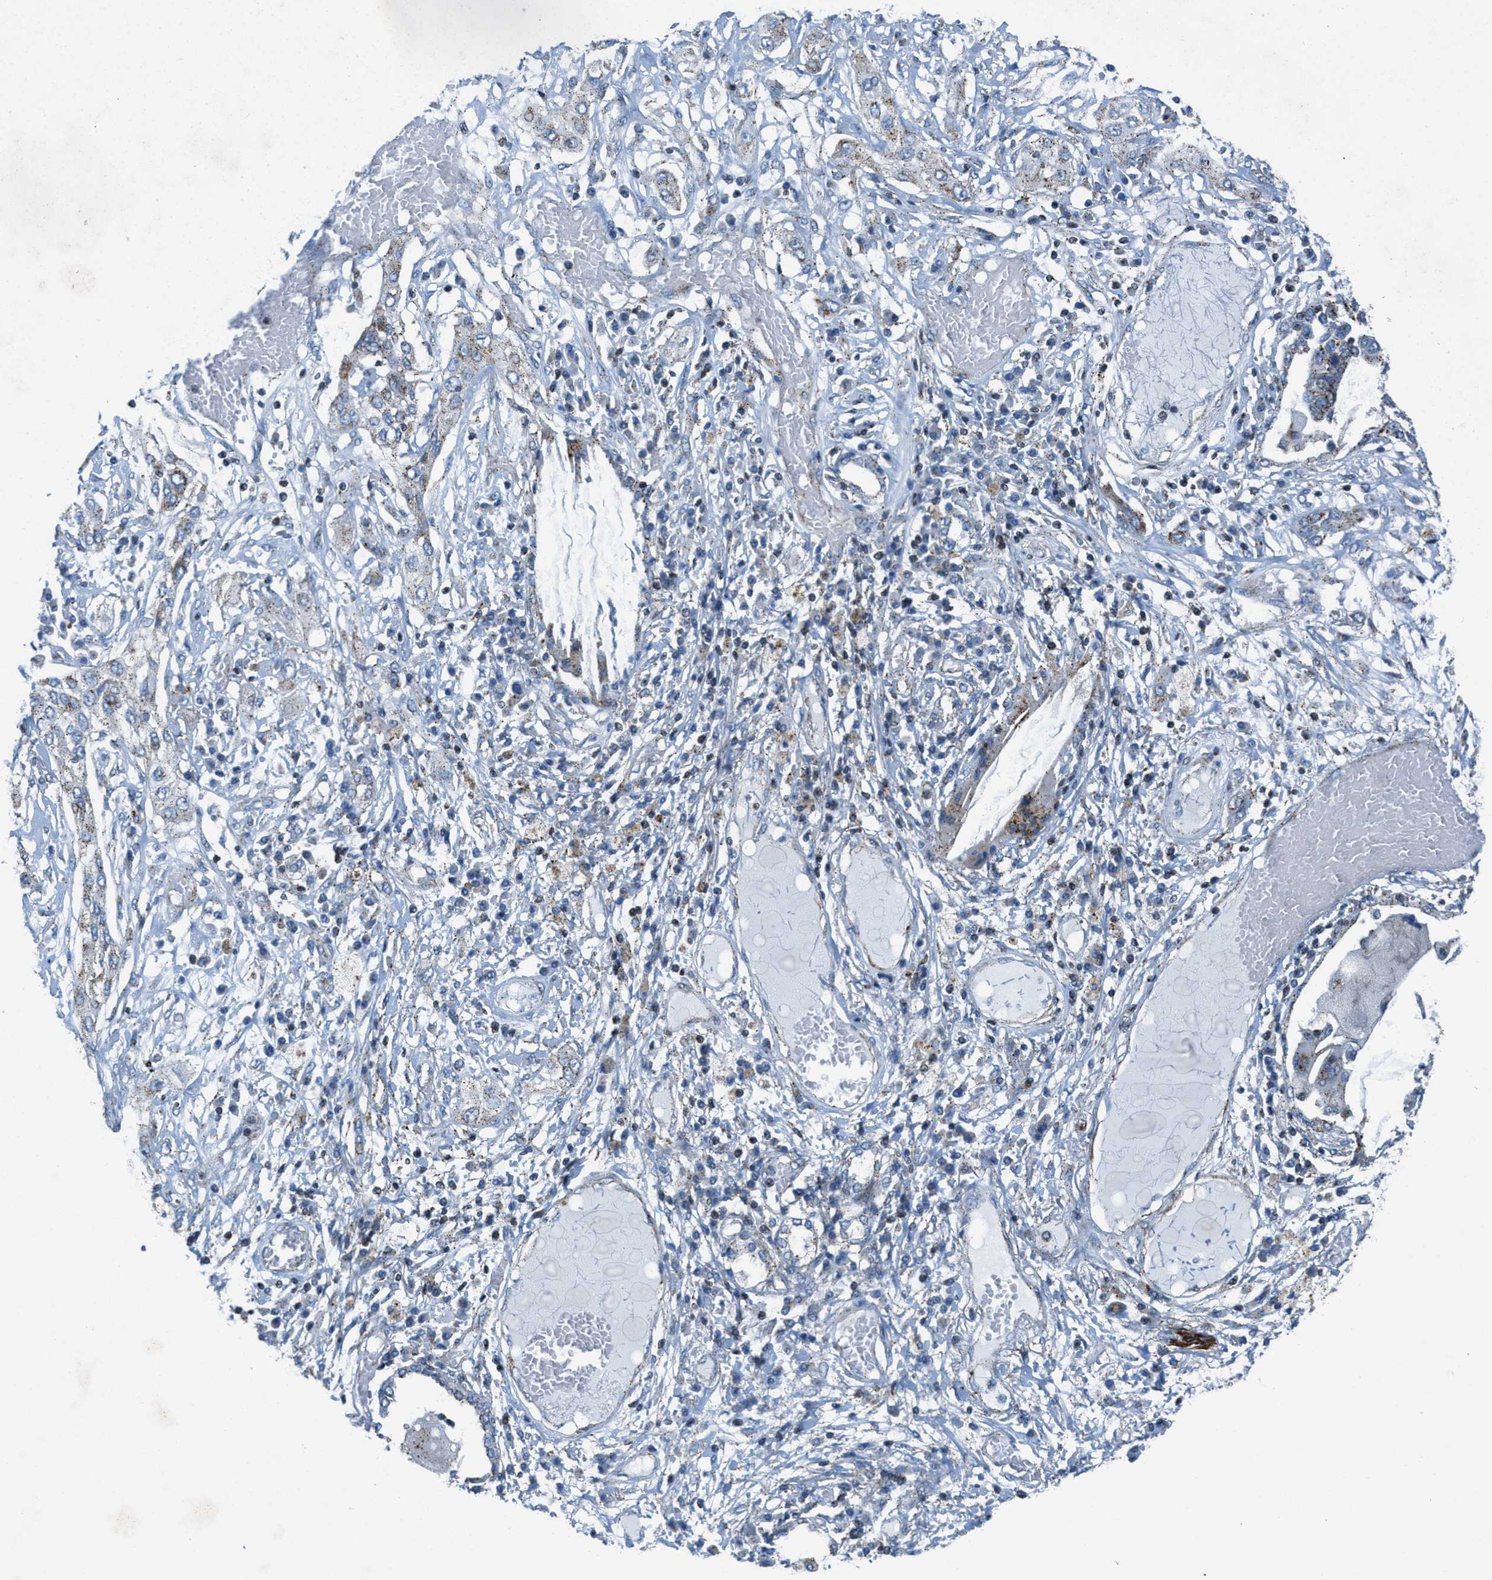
{"staining": {"intensity": "weak", "quantity": "<25%", "location": "cytoplasmic/membranous"}, "tissue": "lung cancer", "cell_type": "Tumor cells", "image_type": "cancer", "snomed": [{"axis": "morphology", "description": "Squamous cell carcinoma, NOS"}, {"axis": "topography", "description": "Lung"}], "caption": "Immunohistochemistry (IHC) of lung cancer (squamous cell carcinoma) reveals no expression in tumor cells.", "gene": "MFSD13A", "patient": {"sex": "male", "age": 71}}